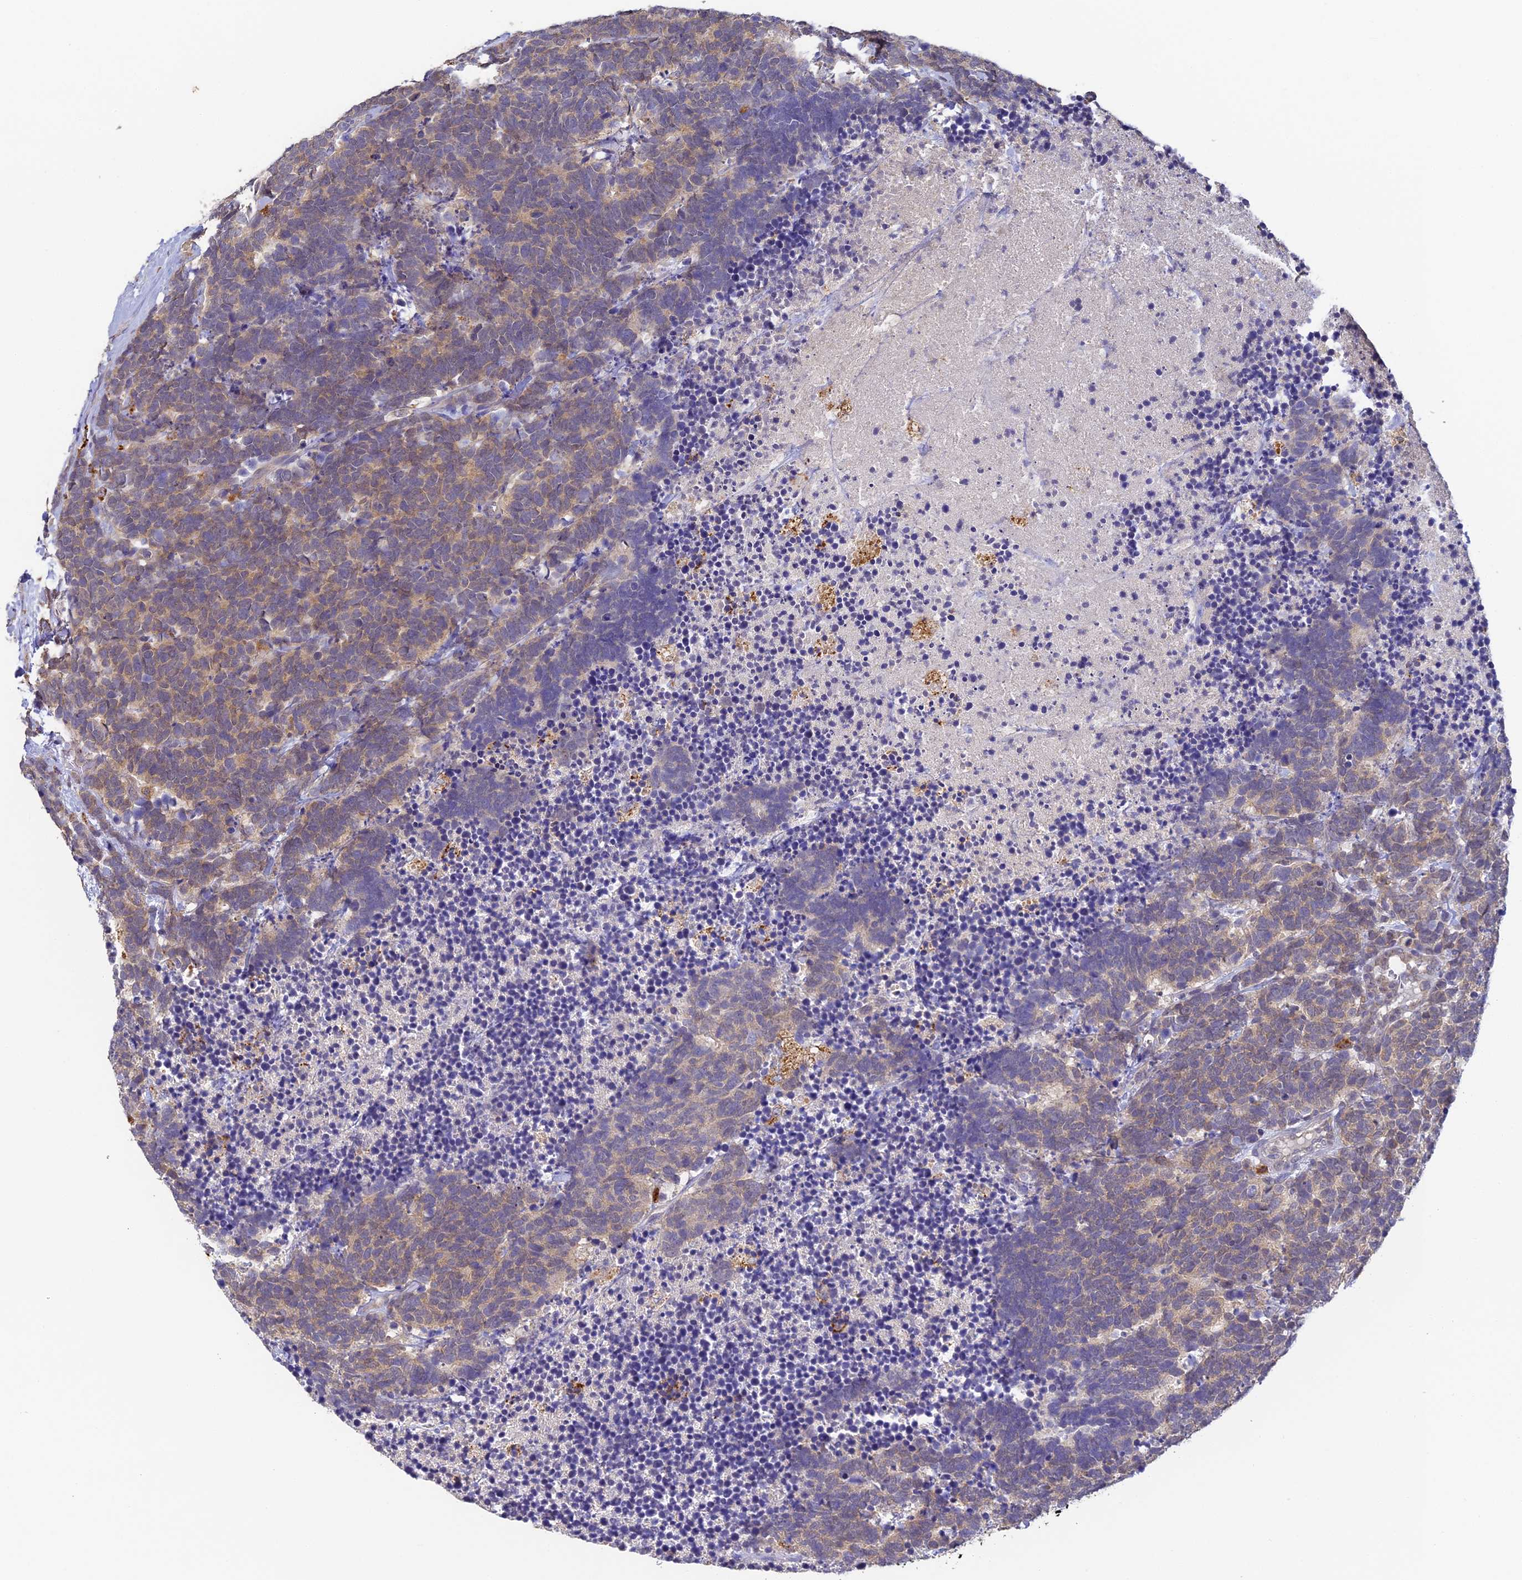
{"staining": {"intensity": "weak", "quantity": ">75%", "location": "cytoplasmic/membranous"}, "tissue": "carcinoid", "cell_type": "Tumor cells", "image_type": "cancer", "snomed": [{"axis": "morphology", "description": "Carcinoma, NOS"}, {"axis": "morphology", "description": "Carcinoid, malignant, NOS"}, {"axis": "topography", "description": "Urinary bladder"}], "caption": "This is a histology image of immunohistochemistry (IHC) staining of carcinoma, which shows weak positivity in the cytoplasmic/membranous of tumor cells.", "gene": "YAE1", "patient": {"sex": "male", "age": 57}}